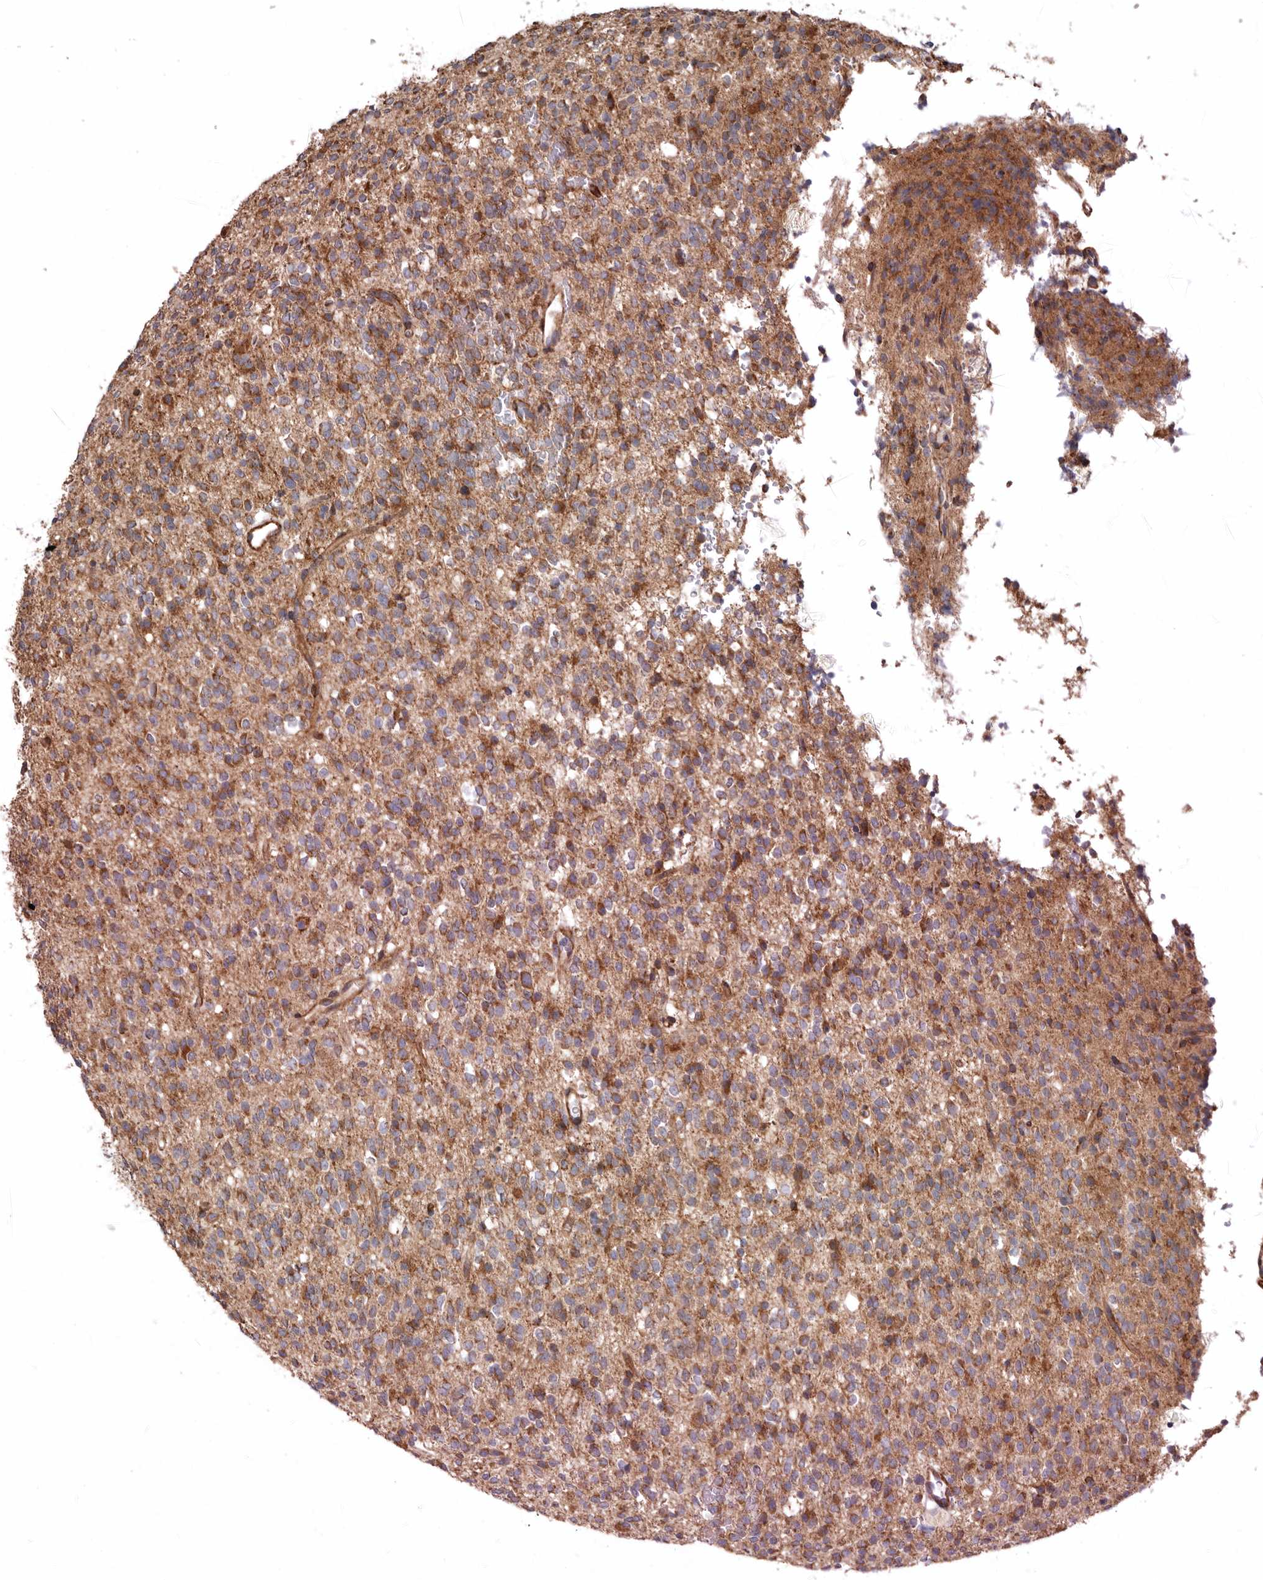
{"staining": {"intensity": "moderate", "quantity": ">75%", "location": "cytoplasmic/membranous"}, "tissue": "glioma", "cell_type": "Tumor cells", "image_type": "cancer", "snomed": [{"axis": "morphology", "description": "Glioma, malignant, High grade"}, {"axis": "topography", "description": "Brain"}], "caption": "Malignant glioma (high-grade) stained with immunohistochemistry (IHC) reveals moderate cytoplasmic/membranous expression in about >75% of tumor cells. The staining is performed using DAB (3,3'-diaminobenzidine) brown chromogen to label protein expression. The nuclei are counter-stained blue using hematoxylin.", "gene": "PROKR1", "patient": {"sex": "male", "age": 34}}